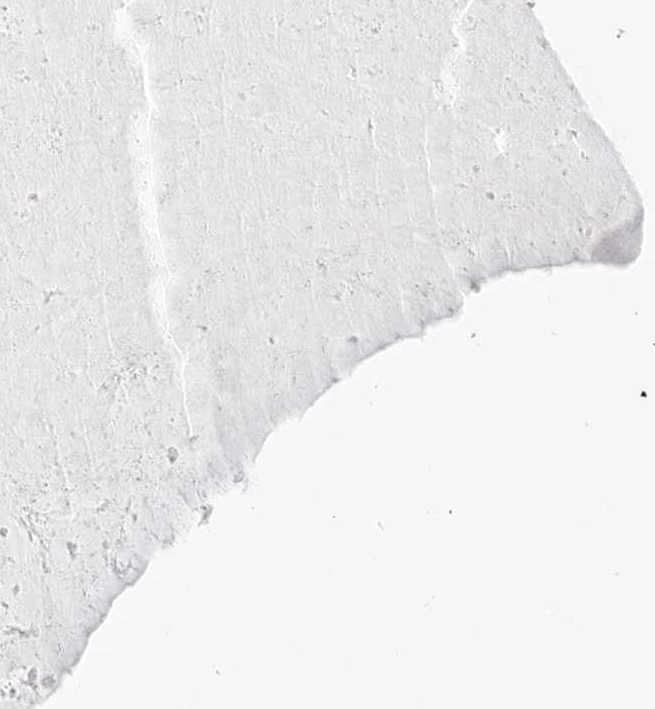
{"staining": {"intensity": "moderate", "quantity": ">75%", "location": "cytoplasmic/membranous"}, "tissue": "ovarian cancer", "cell_type": "Tumor cells", "image_type": "cancer", "snomed": [{"axis": "morphology", "description": "Cystadenocarcinoma, mucinous, NOS"}, {"axis": "topography", "description": "Ovary"}], "caption": "Ovarian cancer stained with a brown dye shows moderate cytoplasmic/membranous positive staining in approximately >75% of tumor cells.", "gene": "EIF4G1", "patient": {"sex": "female", "age": 61}}